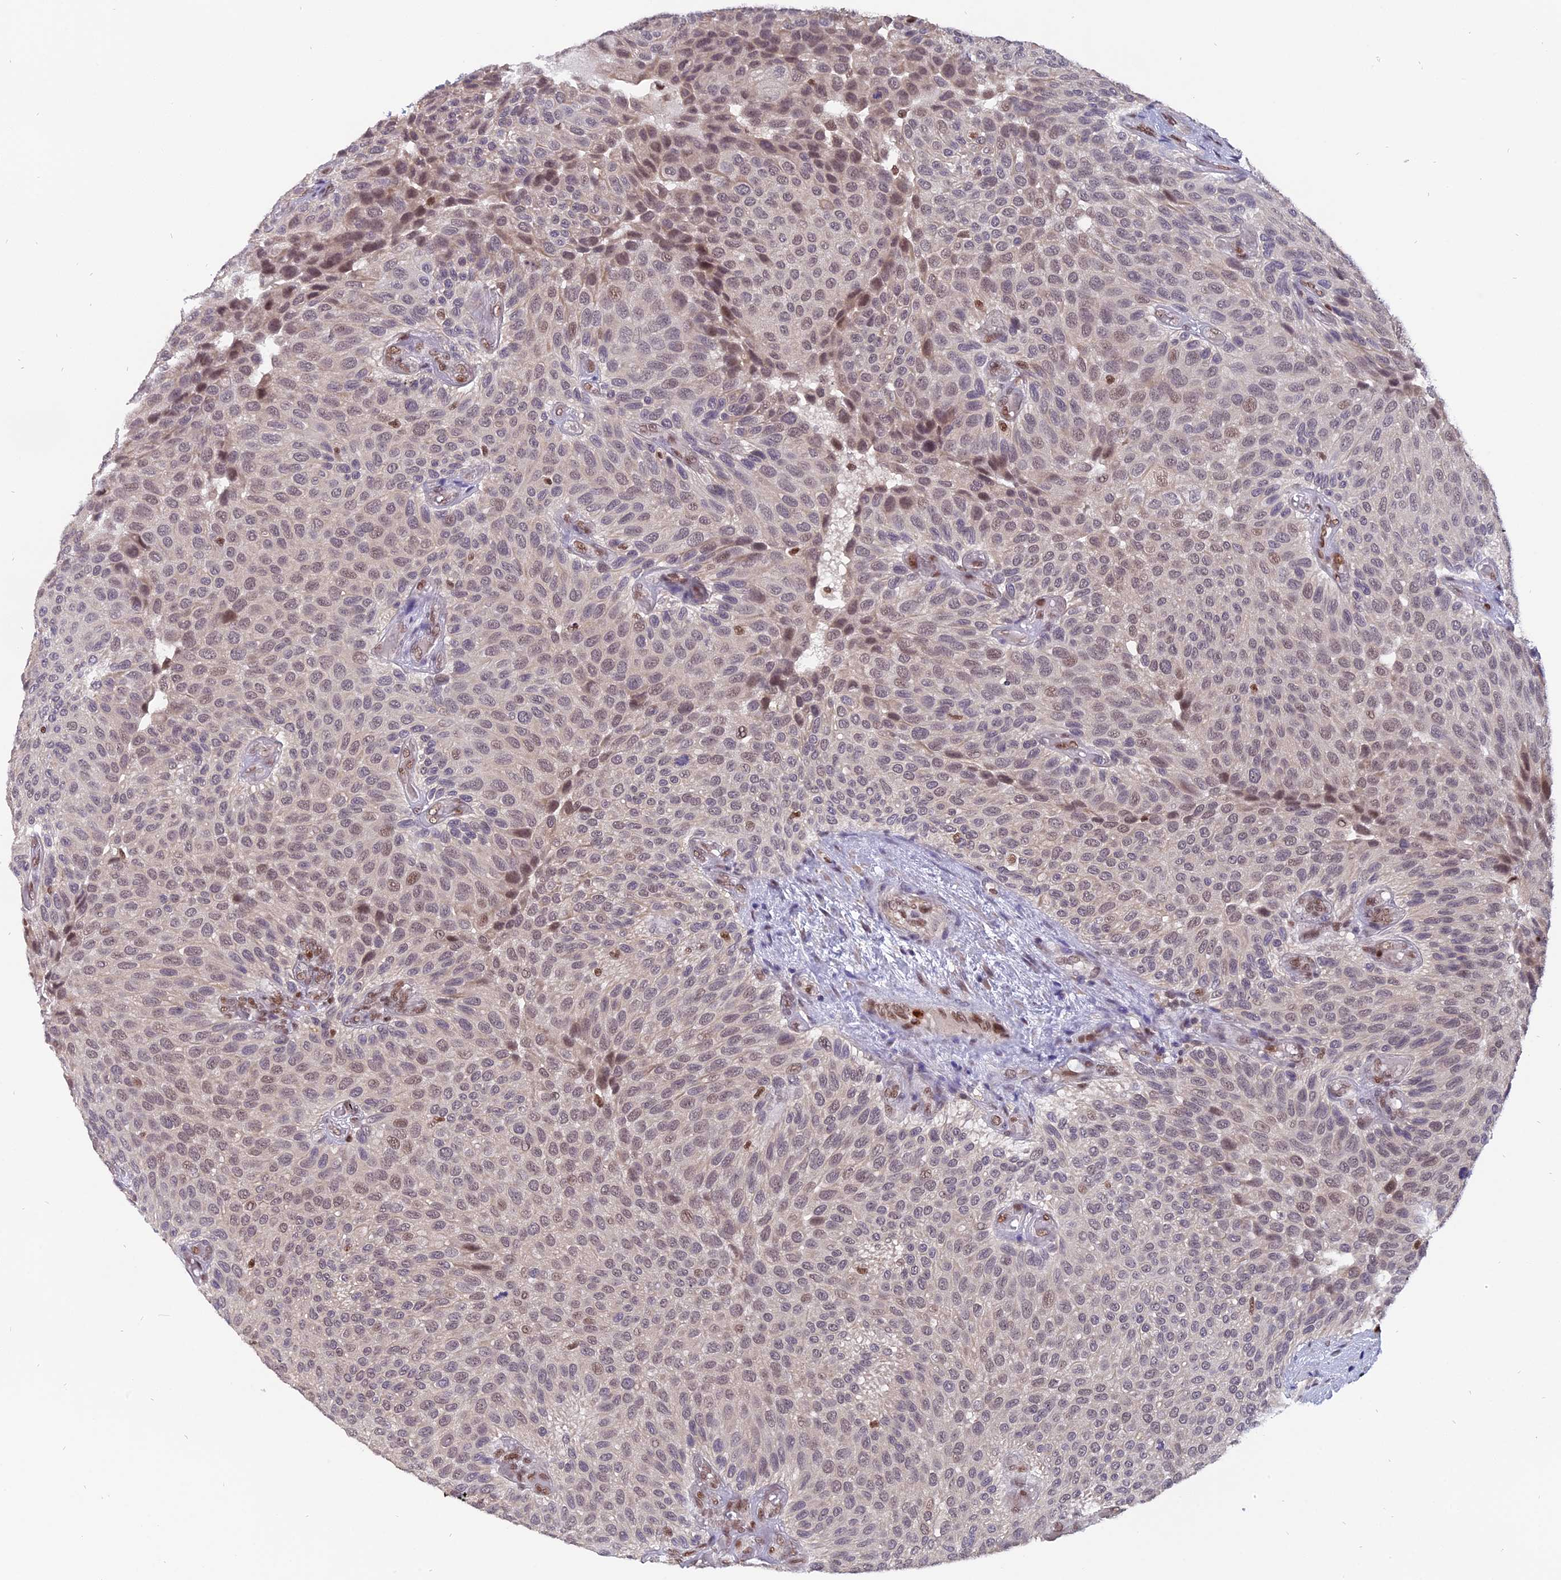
{"staining": {"intensity": "weak", "quantity": ">75%", "location": "nuclear"}, "tissue": "urothelial cancer", "cell_type": "Tumor cells", "image_type": "cancer", "snomed": [{"axis": "morphology", "description": "Urothelial carcinoma, Low grade"}, {"axis": "topography", "description": "Urinary bladder"}], "caption": "Immunohistochemical staining of human urothelial carcinoma (low-grade) reveals low levels of weak nuclear expression in about >75% of tumor cells.", "gene": "FAM118B", "patient": {"sex": "male", "age": 89}}